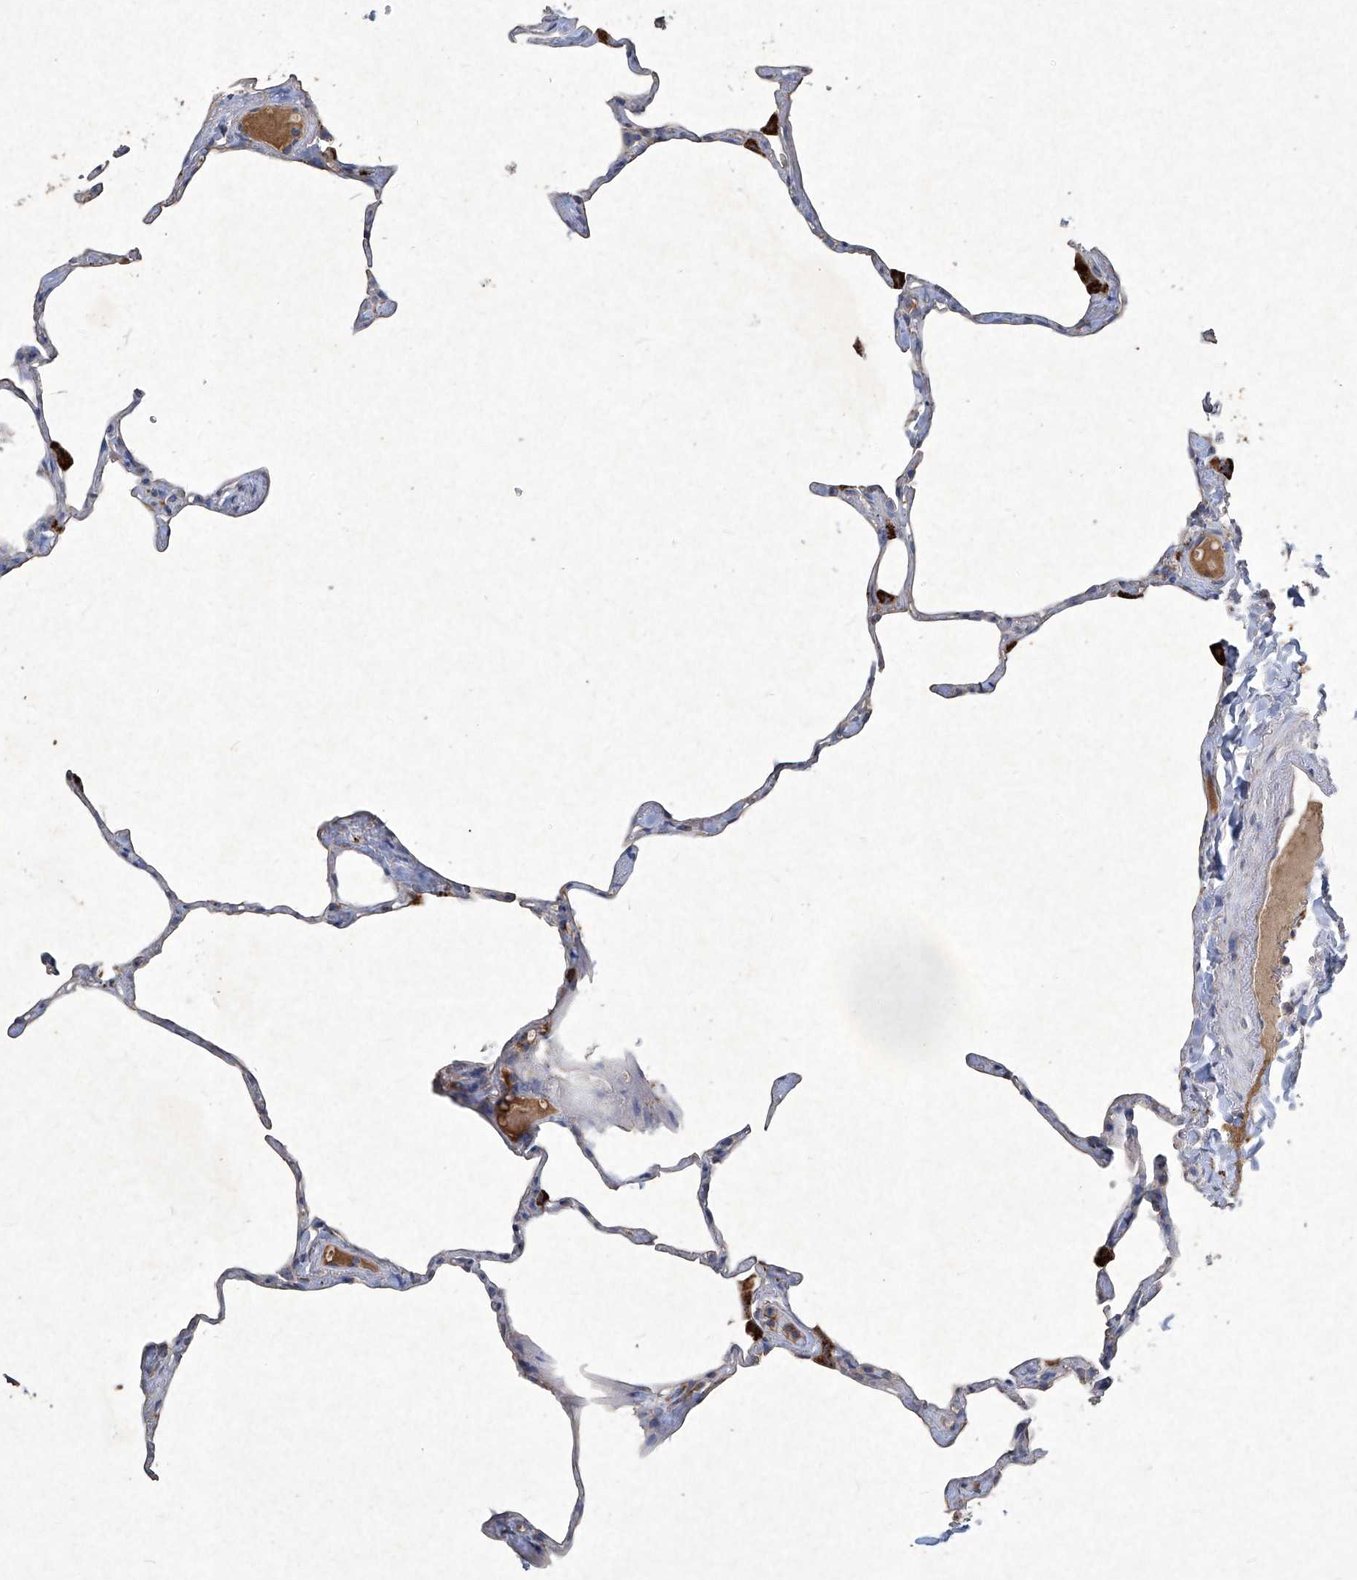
{"staining": {"intensity": "negative", "quantity": "none", "location": "none"}, "tissue": "lung", "cell_type": "Alveolar cells", "image_type": "normal", "snomed": [{"axis": "morphology", "description": "Normal tissue, NOS"}, {"axis": "topography", "description": "Lung"}], "caption": "The immunohistochemistry (IHC) micrograph has no significant expression in alveolar cells of lung. (DAB (3,3'-diaminobenzidine) immunohistochemistry visualized using brightfield microscopy, high magnification).", "gene": "MED16", "patient": {"sex": "male", "age": 65}}